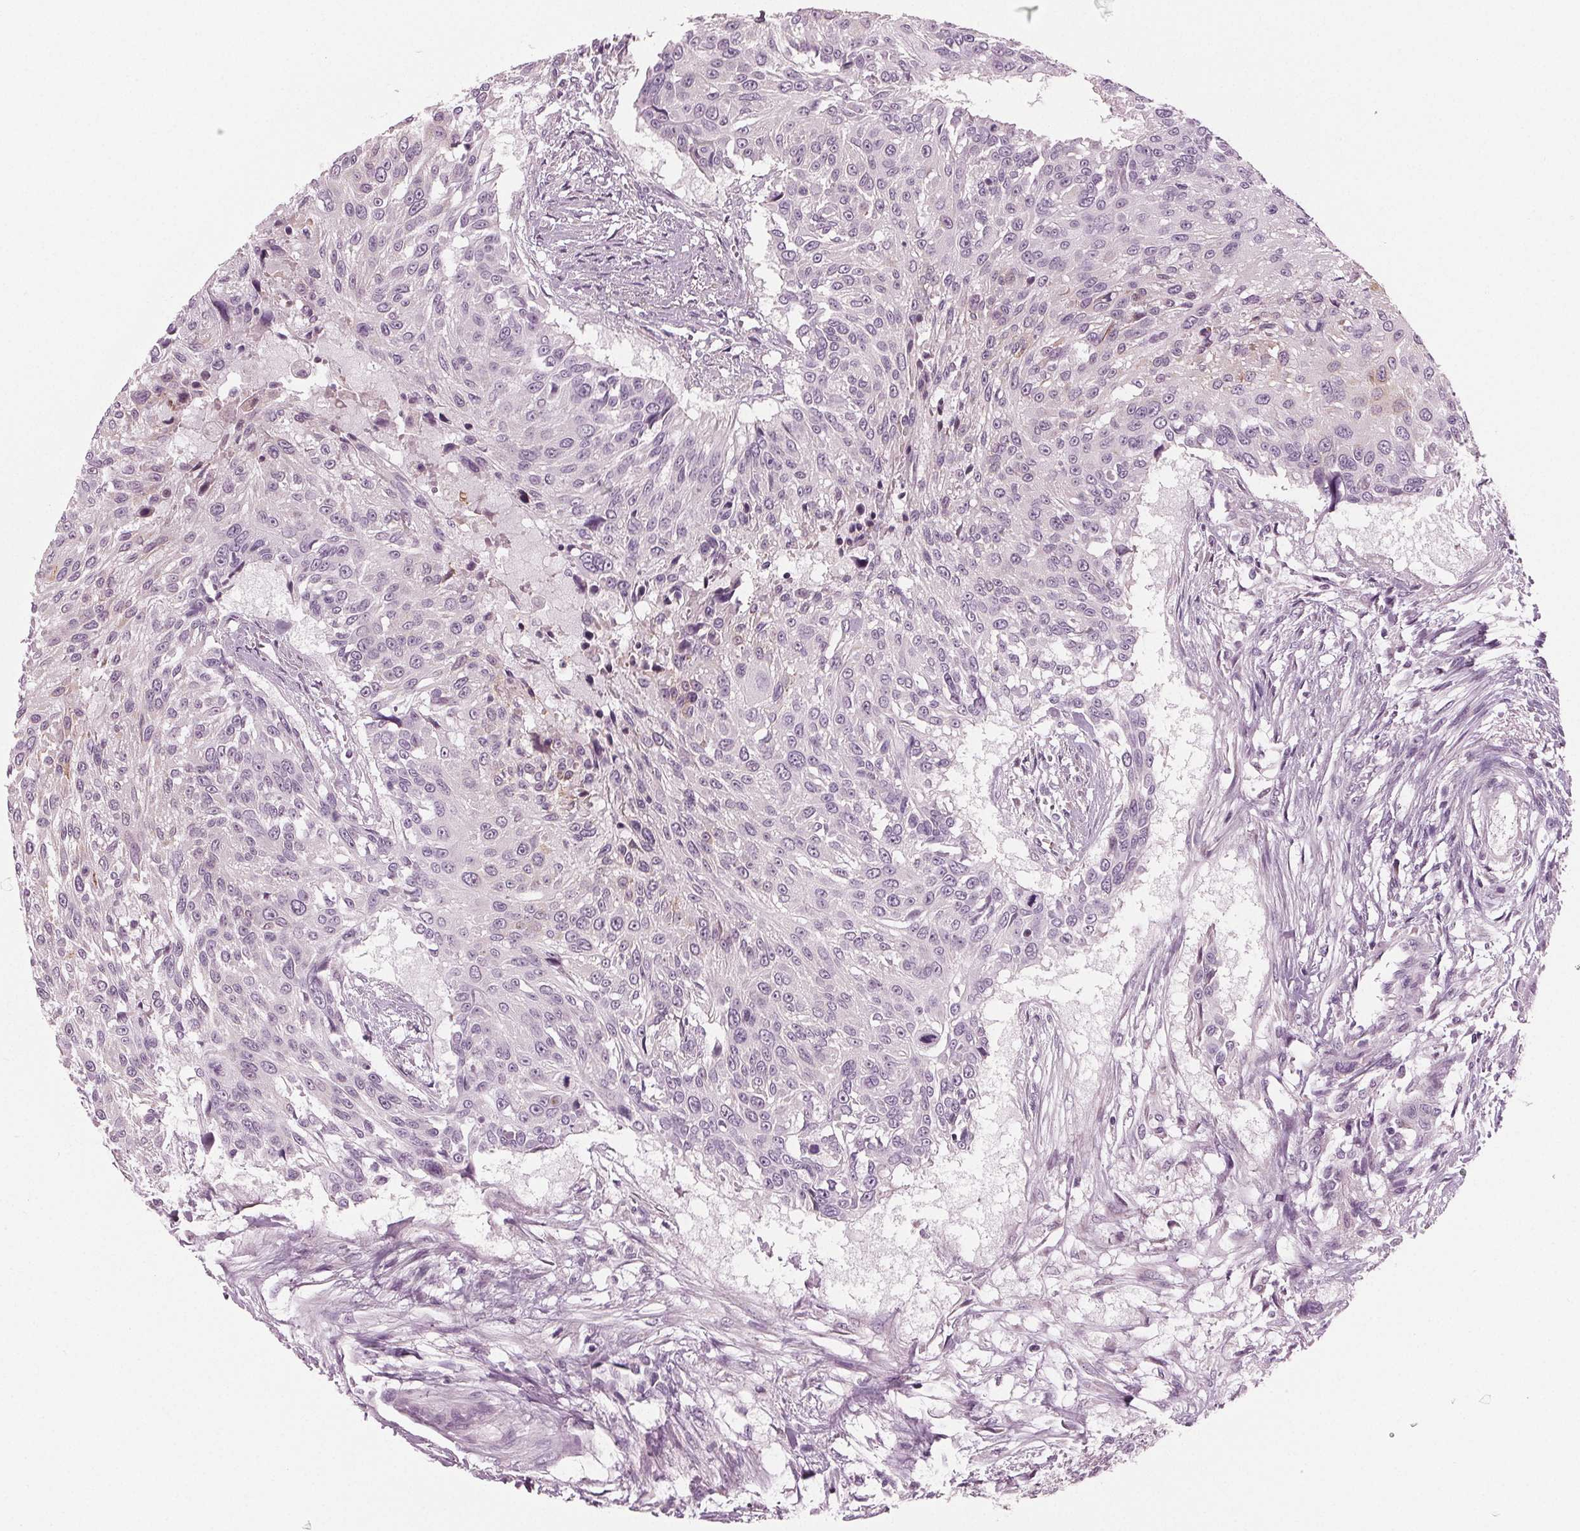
{"staining": {"intensity": "negative", "quantity": "none", "location": "none"}, "tissue": "urothelial cancer", "cell_type": "Tumor cells", "image_type": "cancer", "snomed": [{"axis": "morphology", "description": "Urothelial carcinoma, NOS"}, {"axis": "topography", "description": "Urinary bladder"}], "caption": "The immunohistochemistry (IHC) micrograph has no significant positivity in tumor cells of urothelial cancer tissue.", "gene": "PRAP1", "patient": {"sex": "male", "age": 55}}